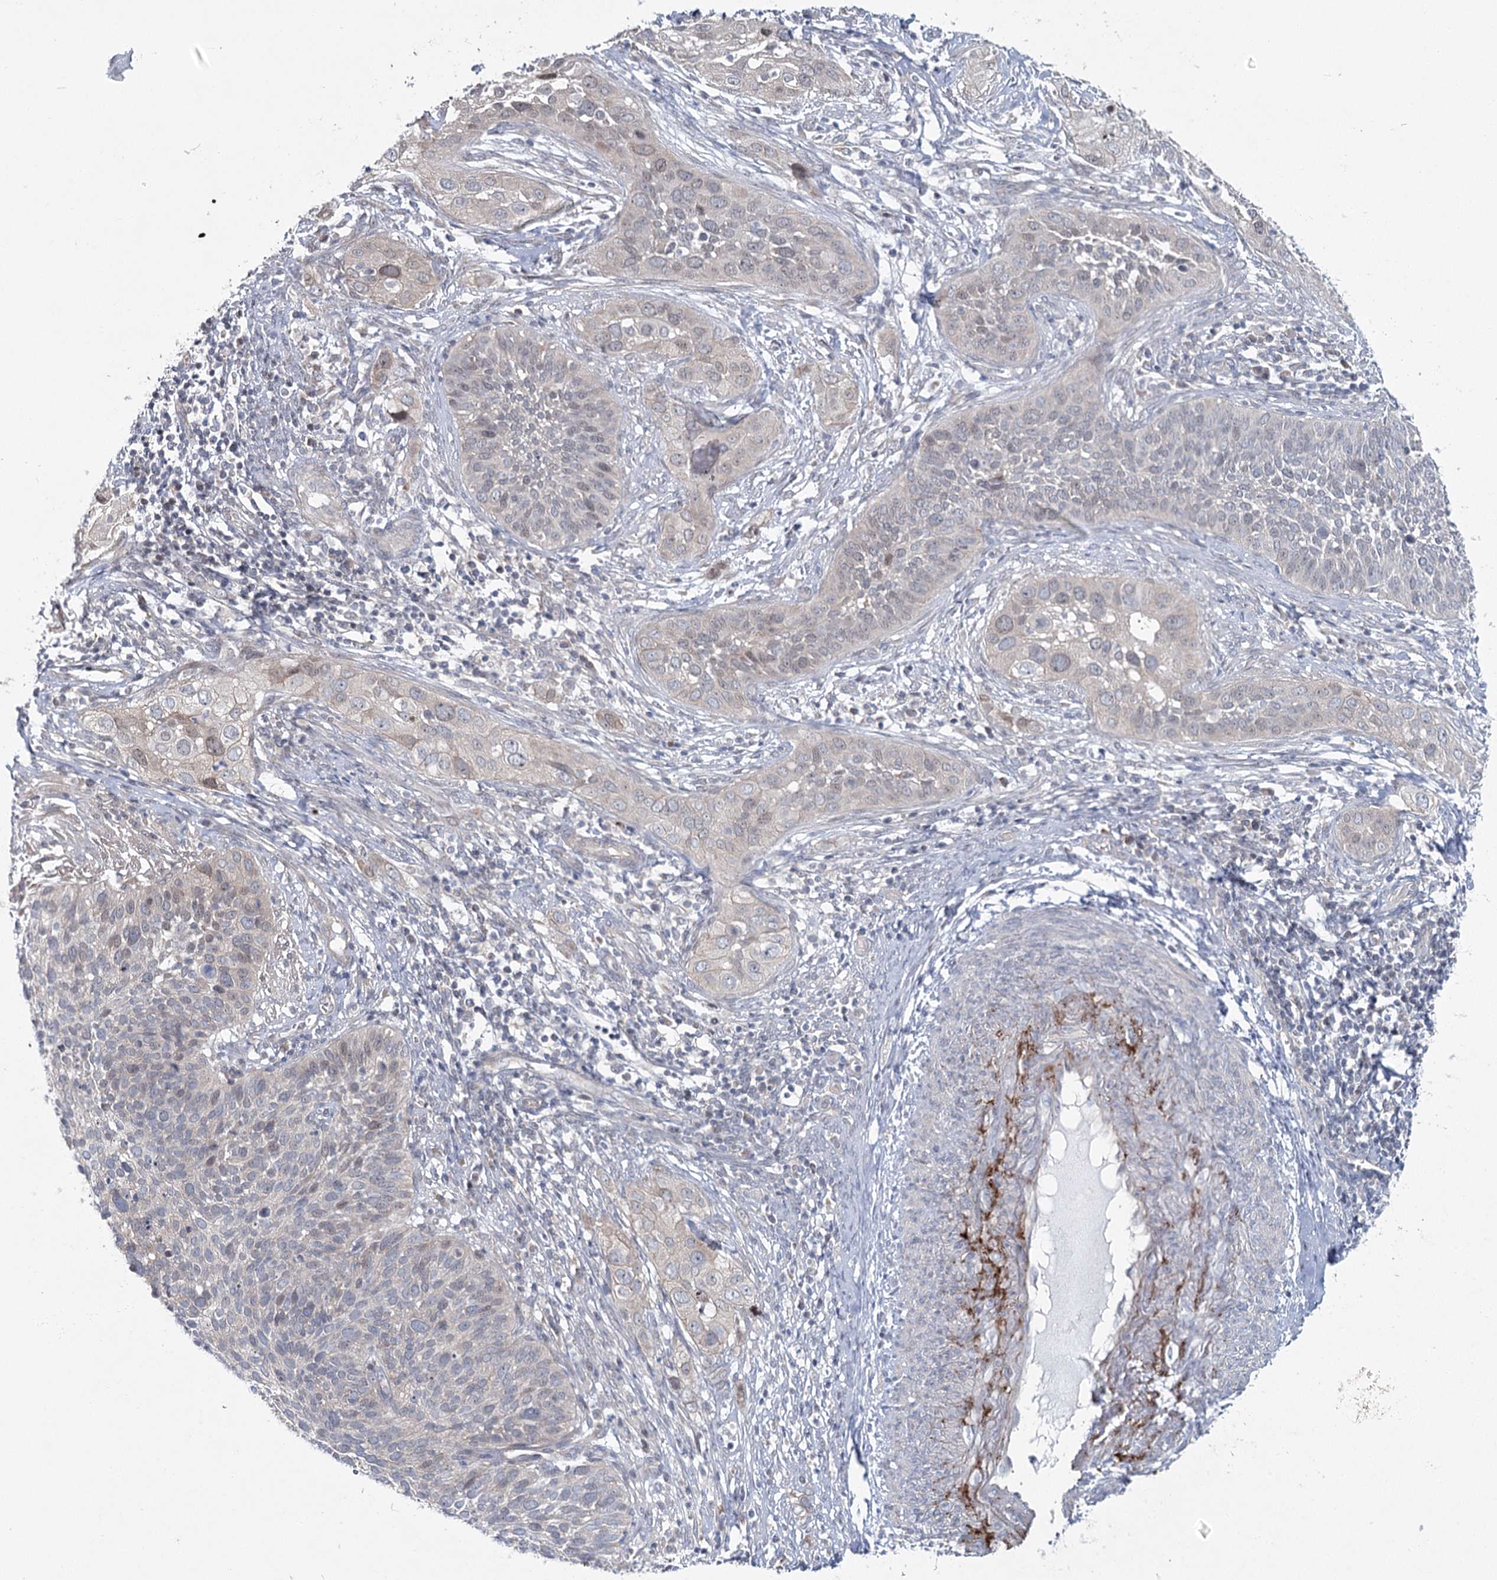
{"staining": {"intensity": "negative", "quantity": "none", "location": "none"}, "tissue": "cervical cancer", "cell_type": "Tumor cells", "image_type": "cancer", "snomed": [{"axis": "morphology", "description": "Squamous cell carcinoma, NOS"}, {"axis": "topography", "description": "Cervix"}], "caption": "This is an IHC image of cervical cancer. There is no positivity in tumor cells.", "gene": "SPINK13", "patient": {"sex": "female", "age": 34}}